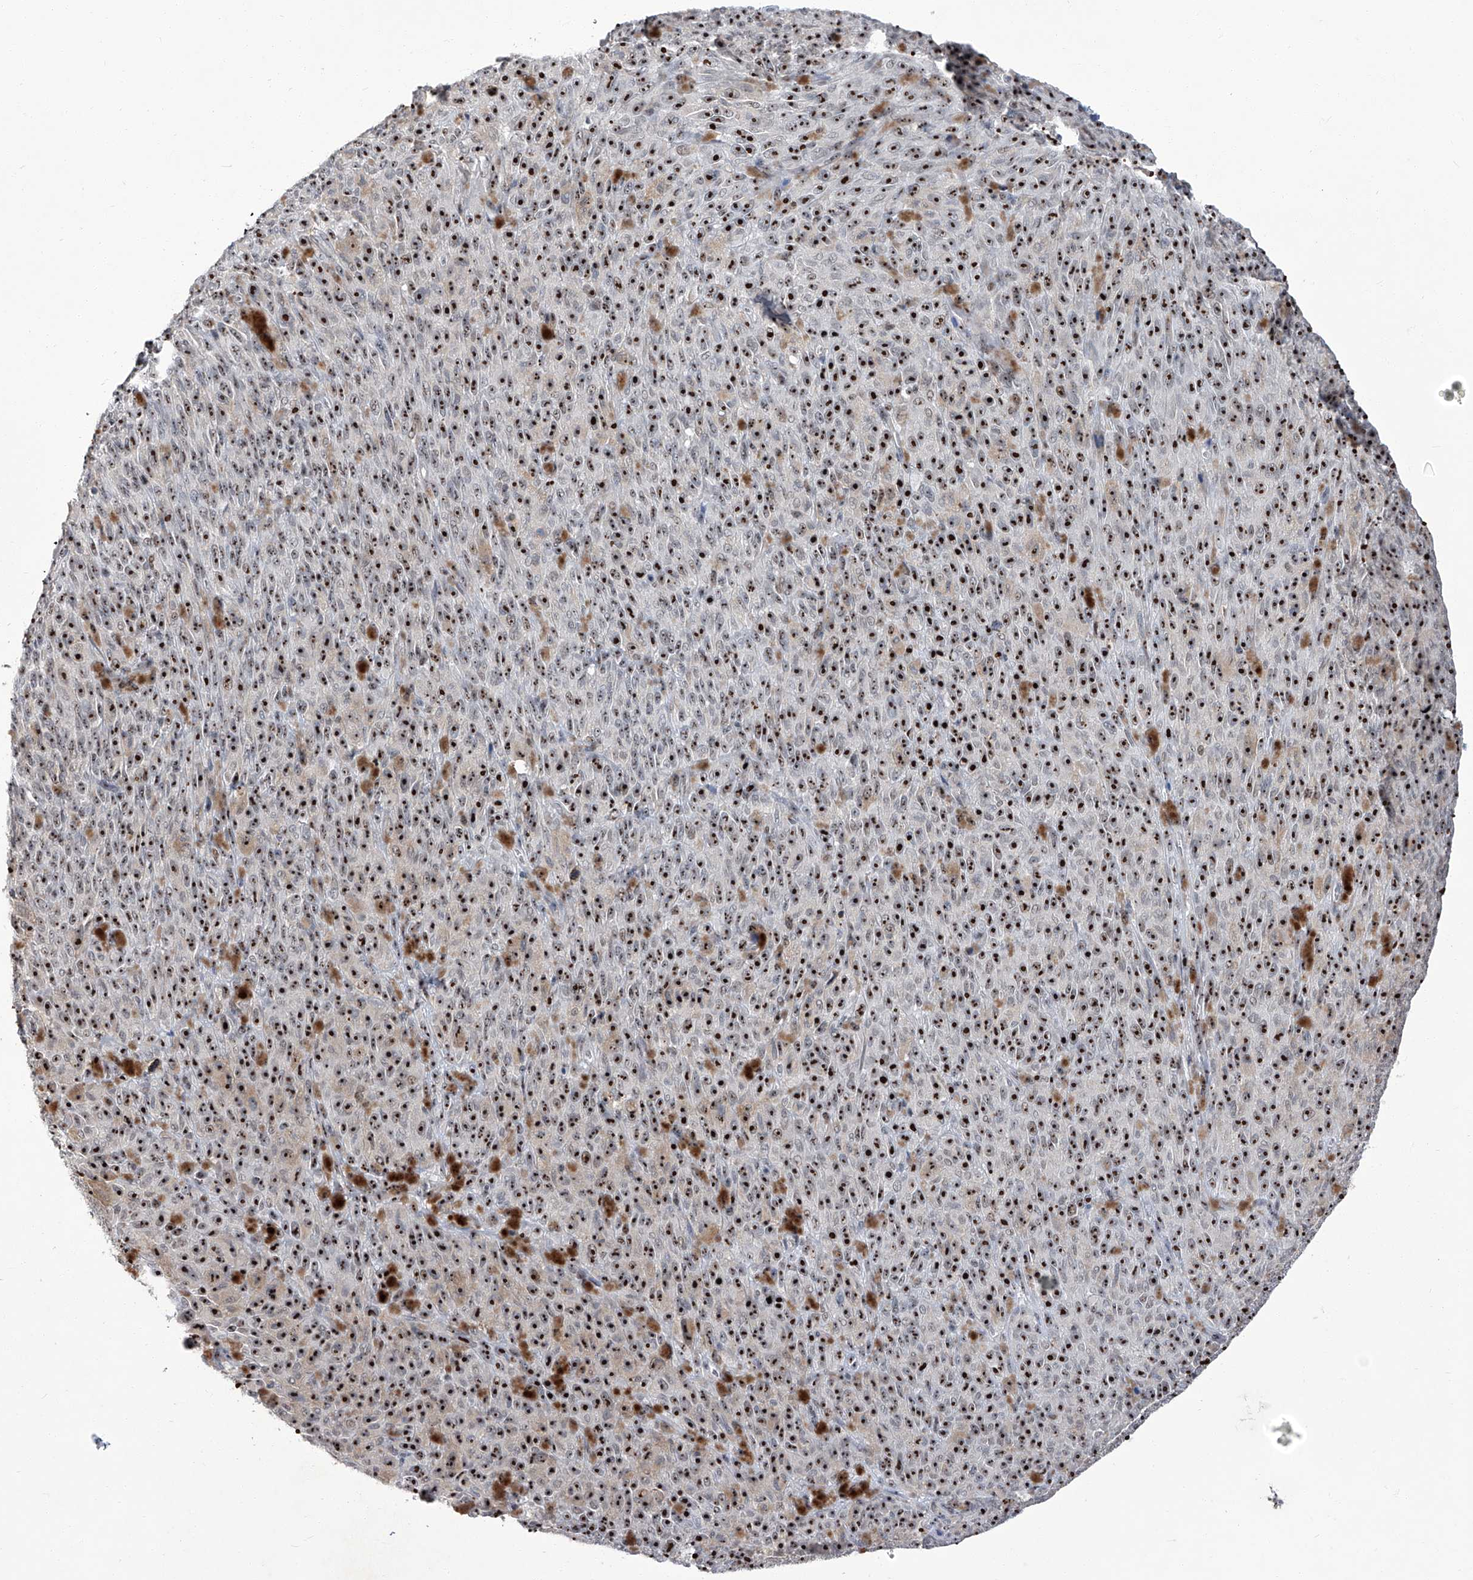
{"staining": {"intensity": "strong", "quantity": ">75%", "location": "nuclear"}, "tissue": "melanoma", "cell_type": "Tumor cells", "image_type": "cancer", "snomed": [{"axis": "morphology", "description": "Malignant melanoma, NOS"}, {"axis": "topography", "description": "Skin"}], "caption": "Malignant melanoma tissue exhibits strong nuclear expression in approximately >75% of tumor cells (Stains: DAB in brown, nuclei in blue, Microscopy: brightfield microscopy at high magnification).", "gene": "CMTR1", "patient": {"sex": "female", "age": 82}}